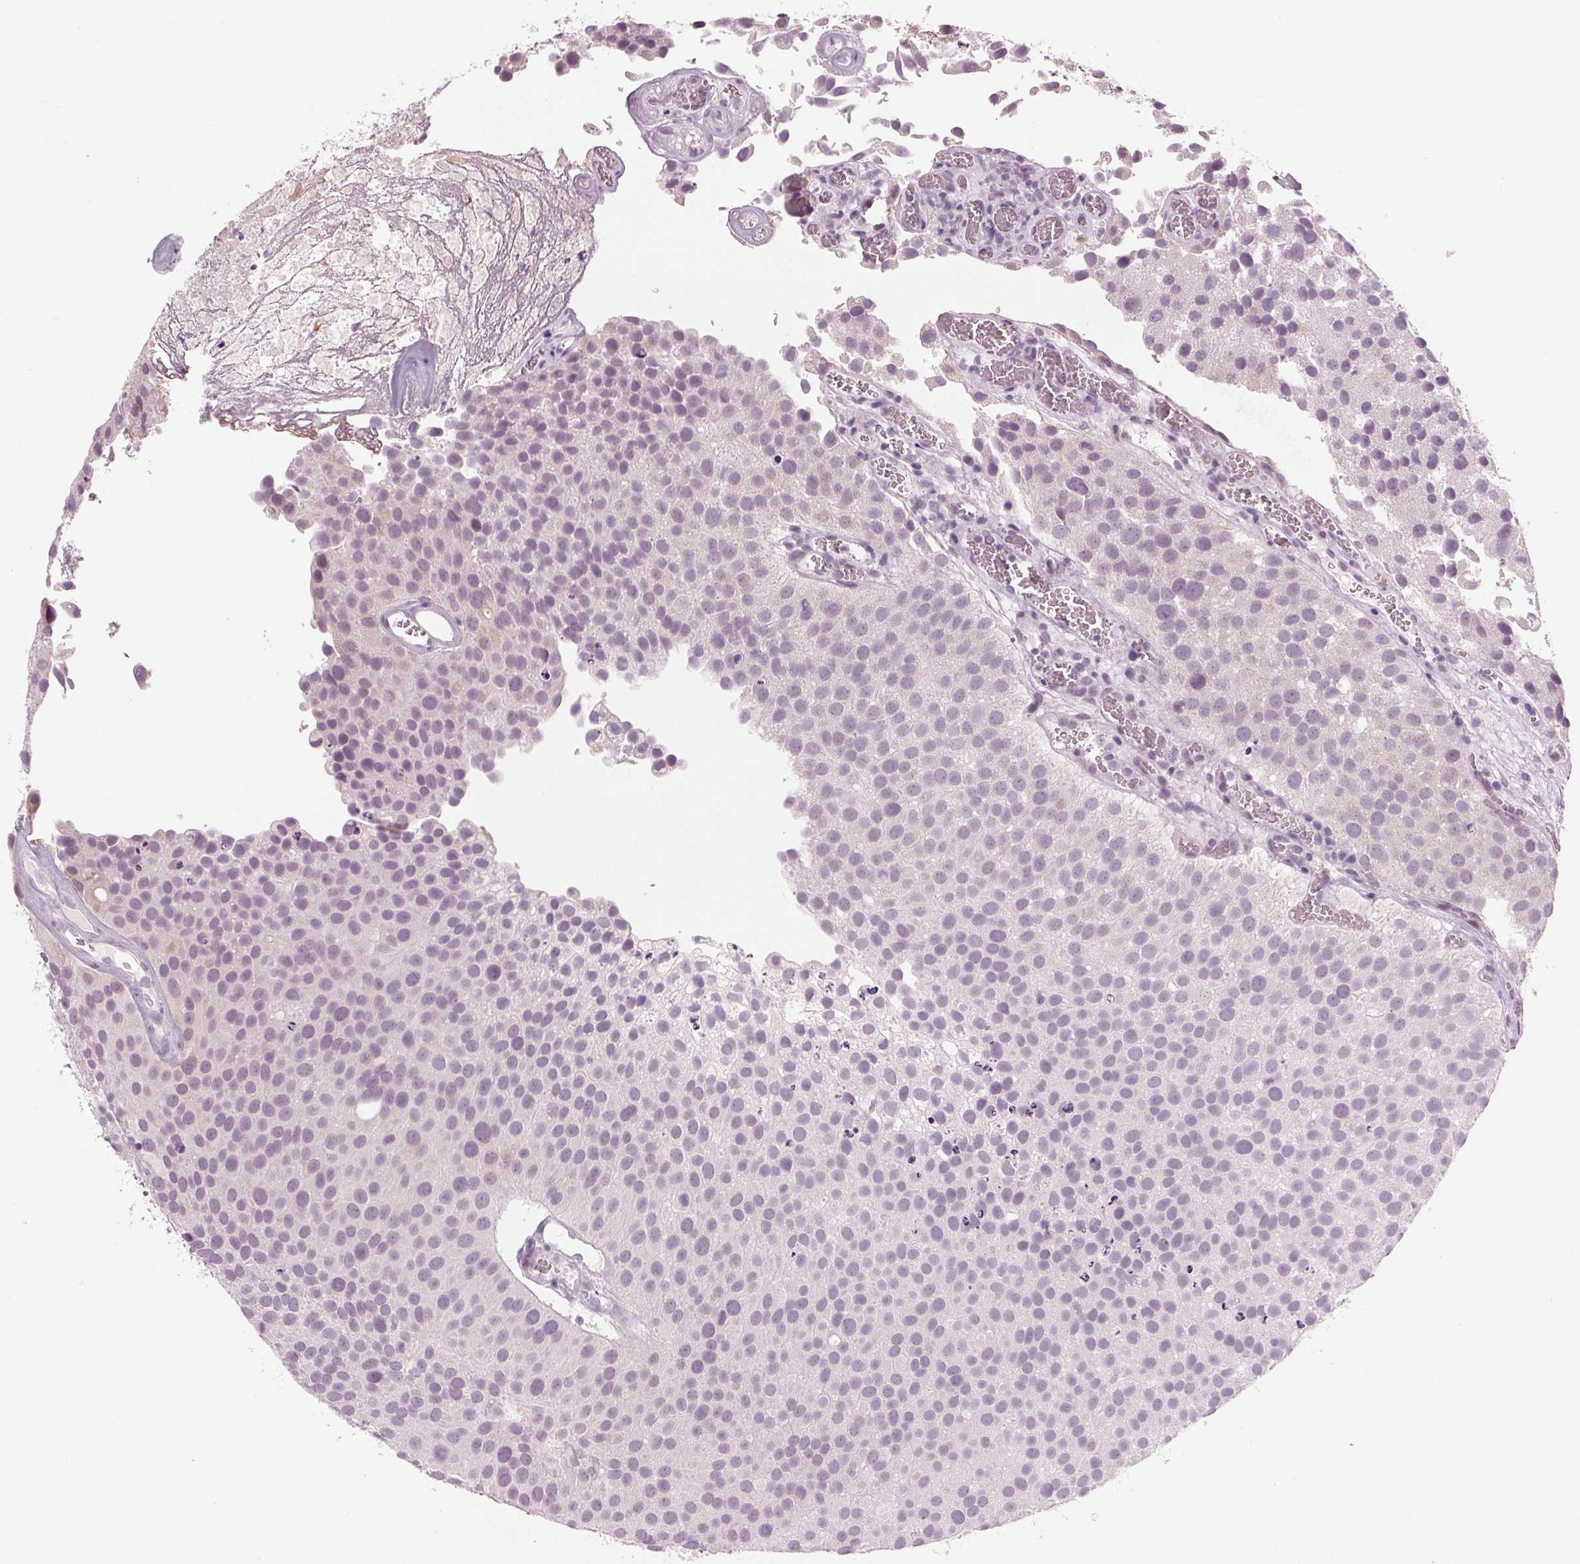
{"staining": {"intensity": "negative", "quantity": "none", "location": "none"}, "tissue": "urothelial cancer", "cell_type": "Tumor cells", "image_type": "cancer", "snomed": [{"axis": "morphology", "description": "Urothelial carcinoma, Low grade"}, {"axis": "topography", "description": "Urinary bladder"}], "caption": "This is an immunohistochemistry histopathology image of human urothelial cancer. There is no staining in tumor cells.", "gene": "PRAP1", "patient": {"sex": "female", "age": 69}}